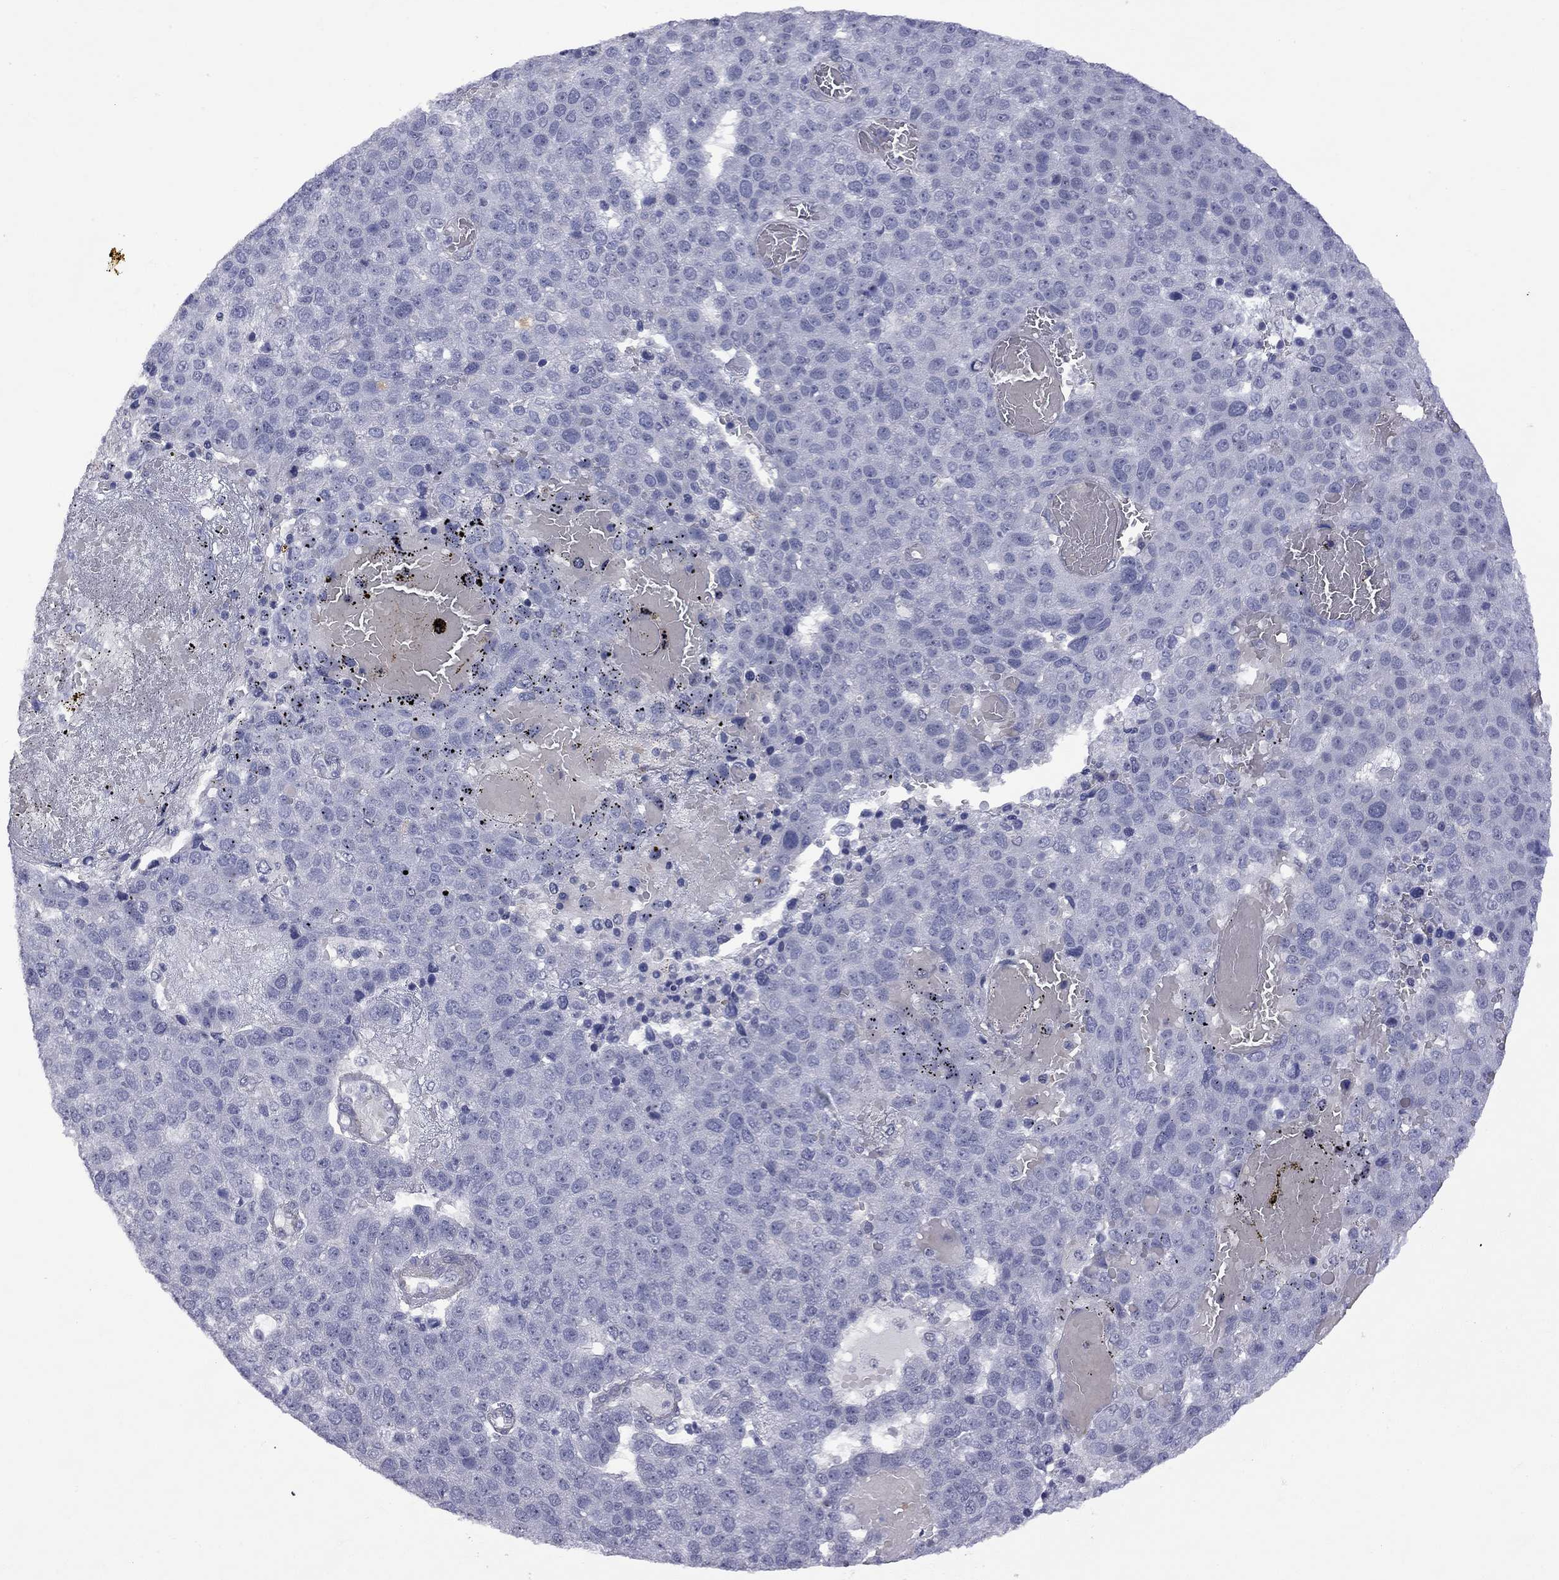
{"staining": {"intensity": "negative", "quantity": "none", "location": "none"}, "tissue": "pancreatic cancer", "cell_type": "Tumor cells", "image_type": "cancer", "snomed": [{"axis": "morphology", "description": "Adenocarcinoma, NOS"}, {"axis": "topography", "description": "Pancreas"}], "caption": "The photomicrograph demonstrates no staining of tumor cells in pancreatic adenocarcinoma. (Brightfield microscopy of DAB (3,3'-diaminobenzidine) immunohistochemistry (IHC) at high magnification).", "gene": "GSG1L", "patient": {"sex": "female", "age": 61}}